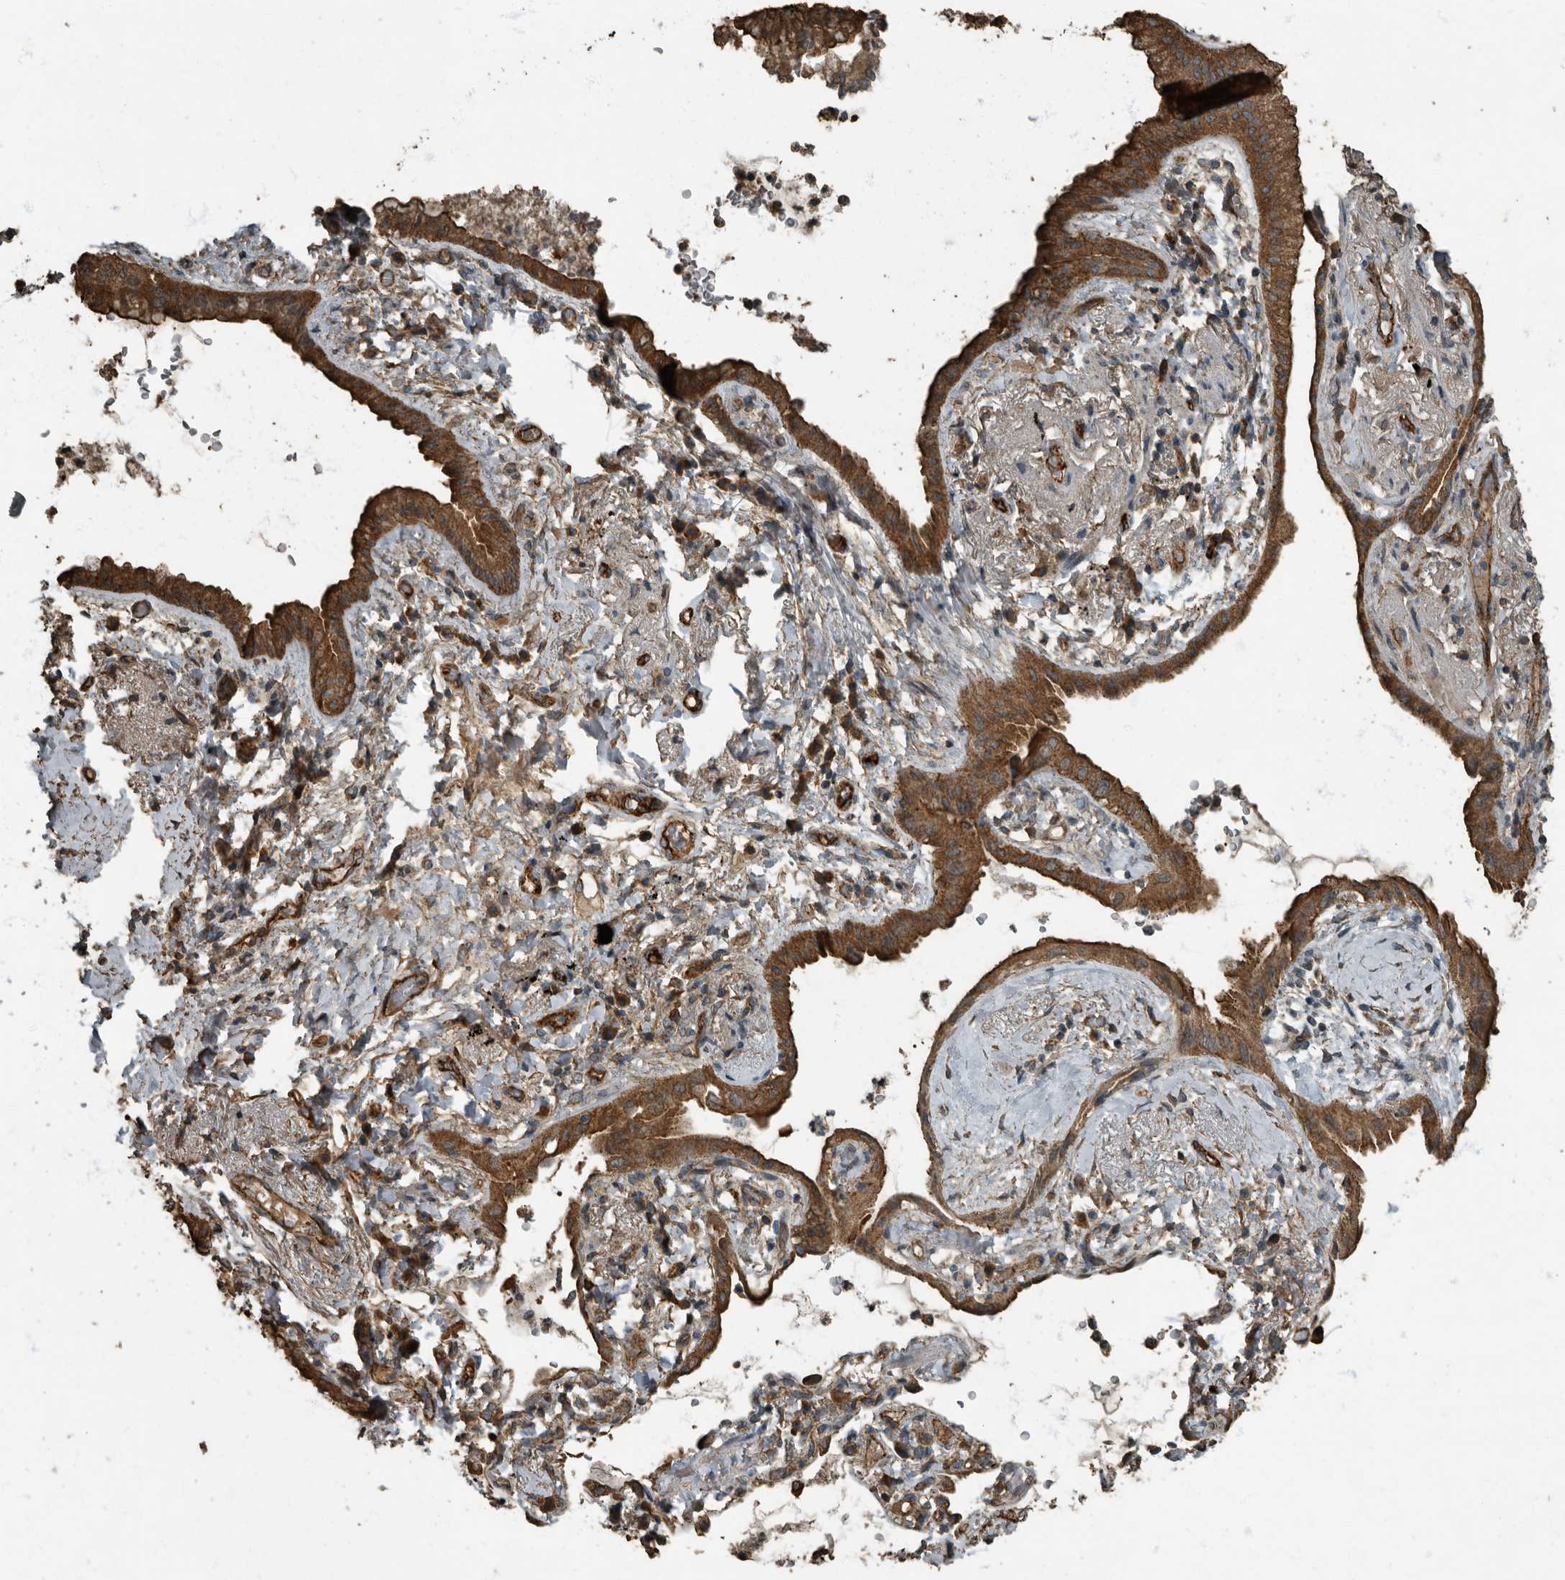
{"staining": {"intensity": "strong", "quantity": ">75%", "location": "cytoplasmic/membranous"}, "tissue": "lung cancer", "cell_type": "Tumor cells", "image_type": "cancer", "snomed": [{"axis": "morphology", "description": "Adenocarcinoma, NOS"}, {"axis": "topography", "description": "Lung"}], "caption": "Protein positivity by IHC shows strong cytoplasmic/membranous expression in about >75% of tumor cells in lung adenocarcinoma. (Brightfield microscopy of DAB IHC at high magnification).", "gene": "IL15RA", "patient": {"sex": "female", "age": 70}}